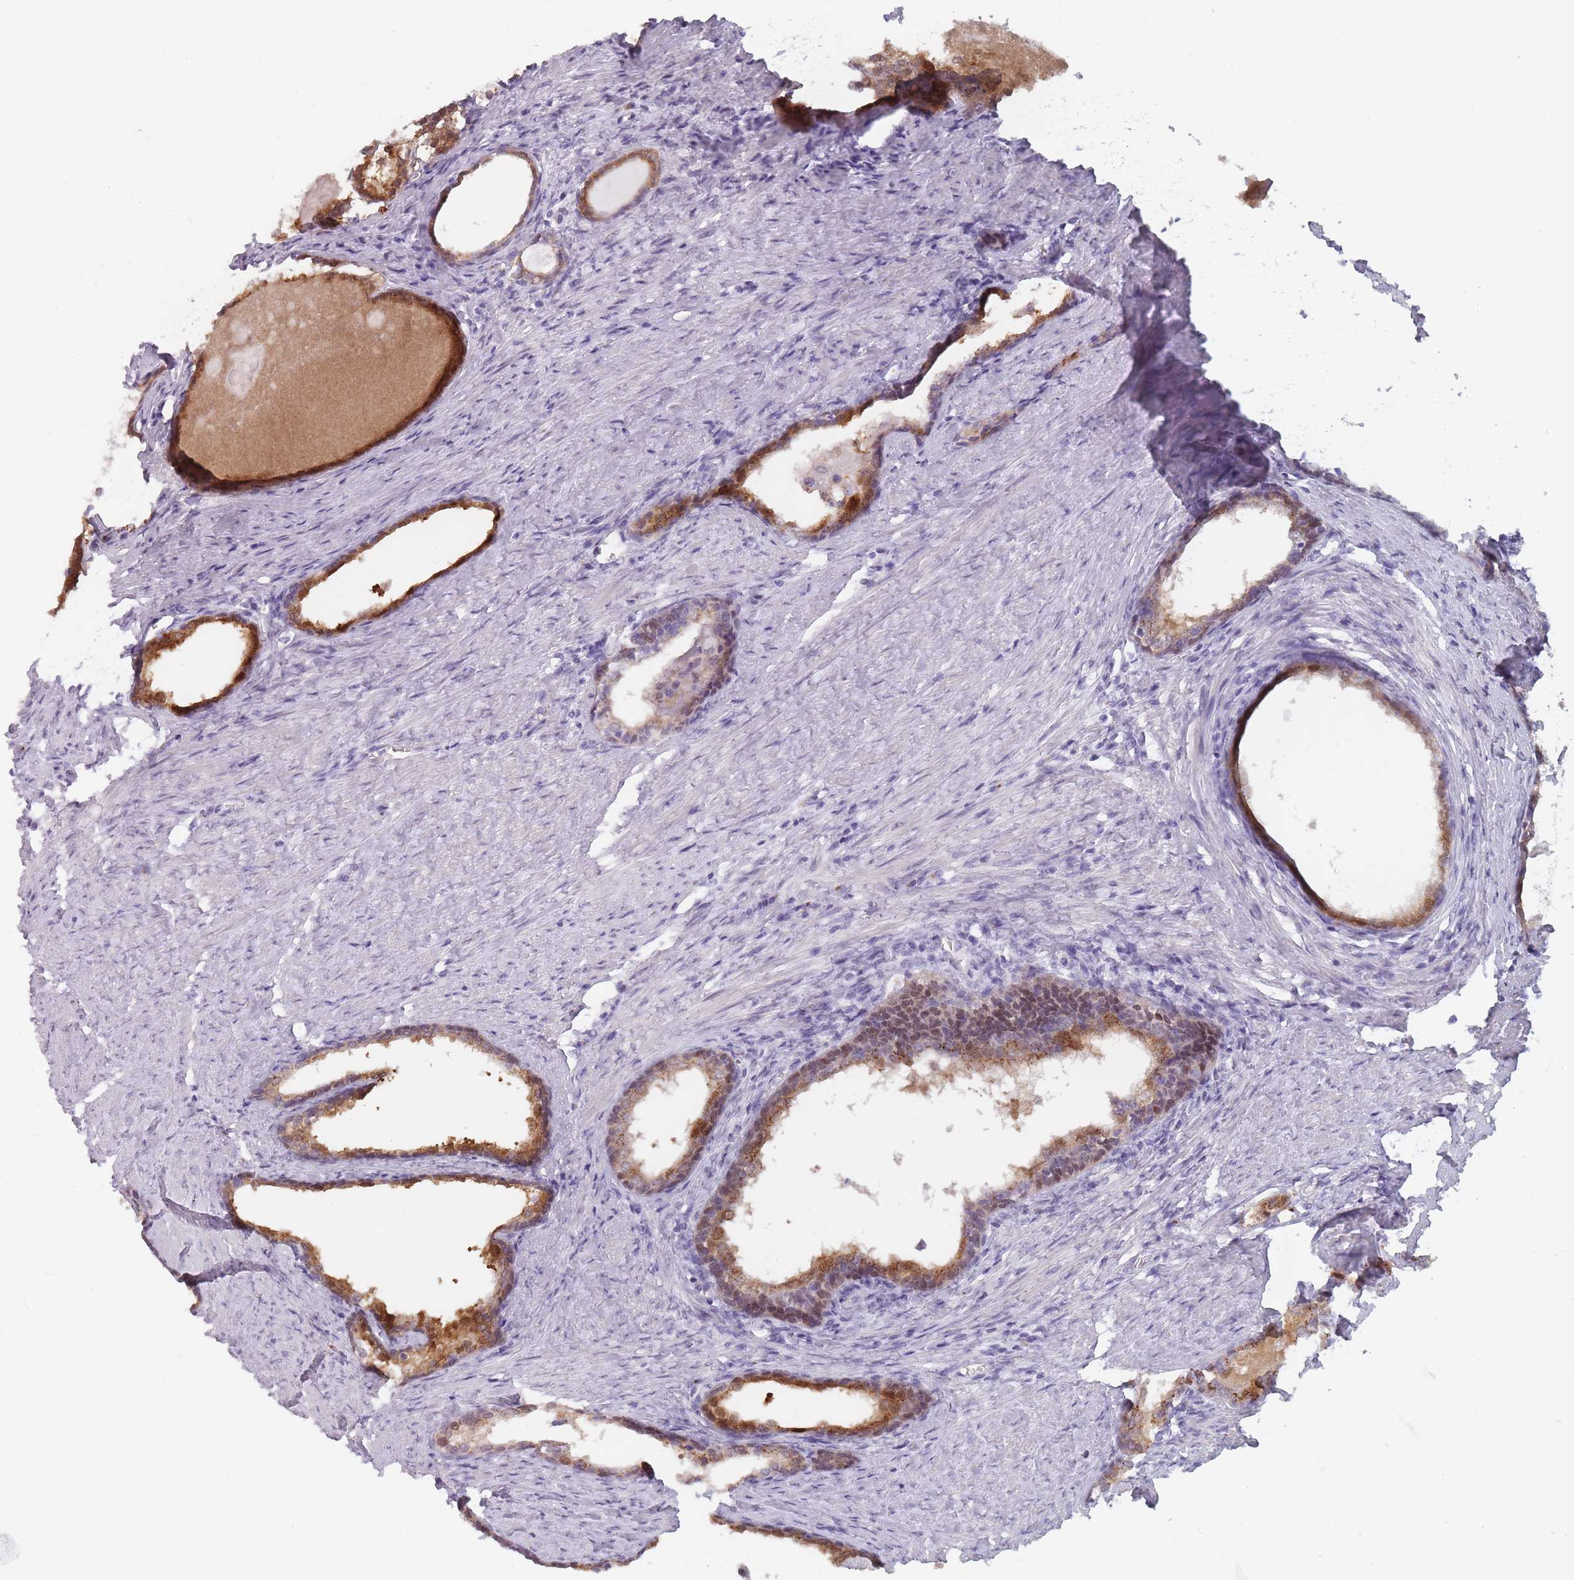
{"staining": {"intensity": "strong", "quantity": ">75%", "location": "cytoplasmic/membranous"}, "tissue": "prostate cancer", "cell_type": "Tumor cells", "image_type": "cancer", "snomed": [{"axis": "morphology", "description": "Adenocarcinoma, High grade"}, {"axis": "topography", "description": "Prostate"}], "caption": "Human adenocarcinoma (high-grade) (prostate) stained for a protein (brown) demonstrates strong cytoplasmic/membranous positive positivity in approximately >75% of tumor cells.", "gene": "MAN1B1", "patient": {"sex": "male", "age": 69}}